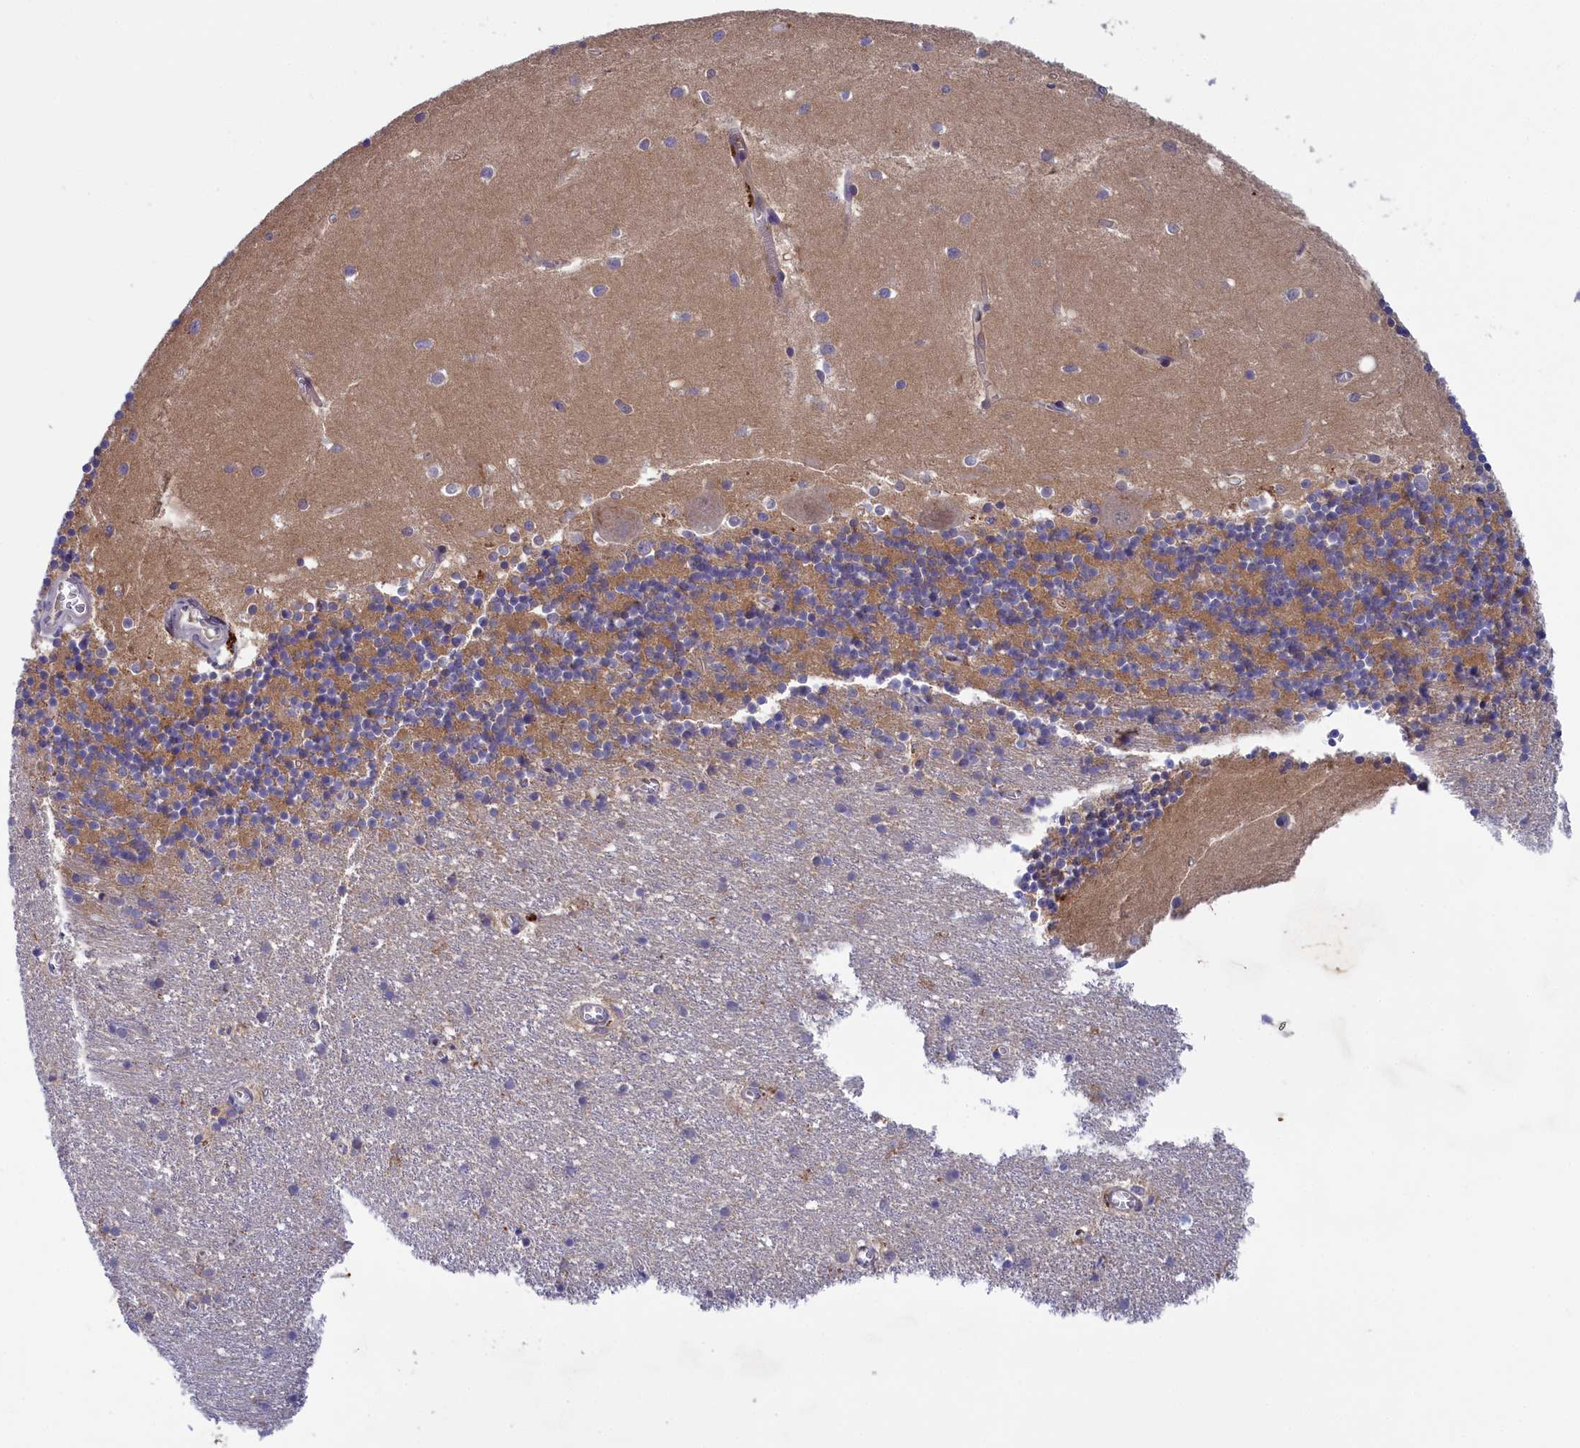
{"staining": {"intensity": "moderate", "quantity": "25%-75%", "location": "cytoplasmic/membranous"}, "tissue": "cerebellum", "cell_type": "Cells in granular layer", "image_type": "normal", "snomed": [{"axis": "morphology", "description": "Normal tissue, NOS"}, {"axis": "topography", "description": "Cerebellum"}], "caption": "Immunohistochemistry staining of unremarkable cerebellum, which demonstrates medium levels of moderate cytoplasmic/membranous positivity in approximately 25%-75% of cells in granular layer indicating moderate cytoplasmic/membranous protein positivity. The staining was performed using DAB (3,3'-diaminobenzidine) (brown) for protein detection and nuclei were counterstained in hematoxylin (blue).", "gene": "STYX", "patient": {"sex": "male", "age": 54}}